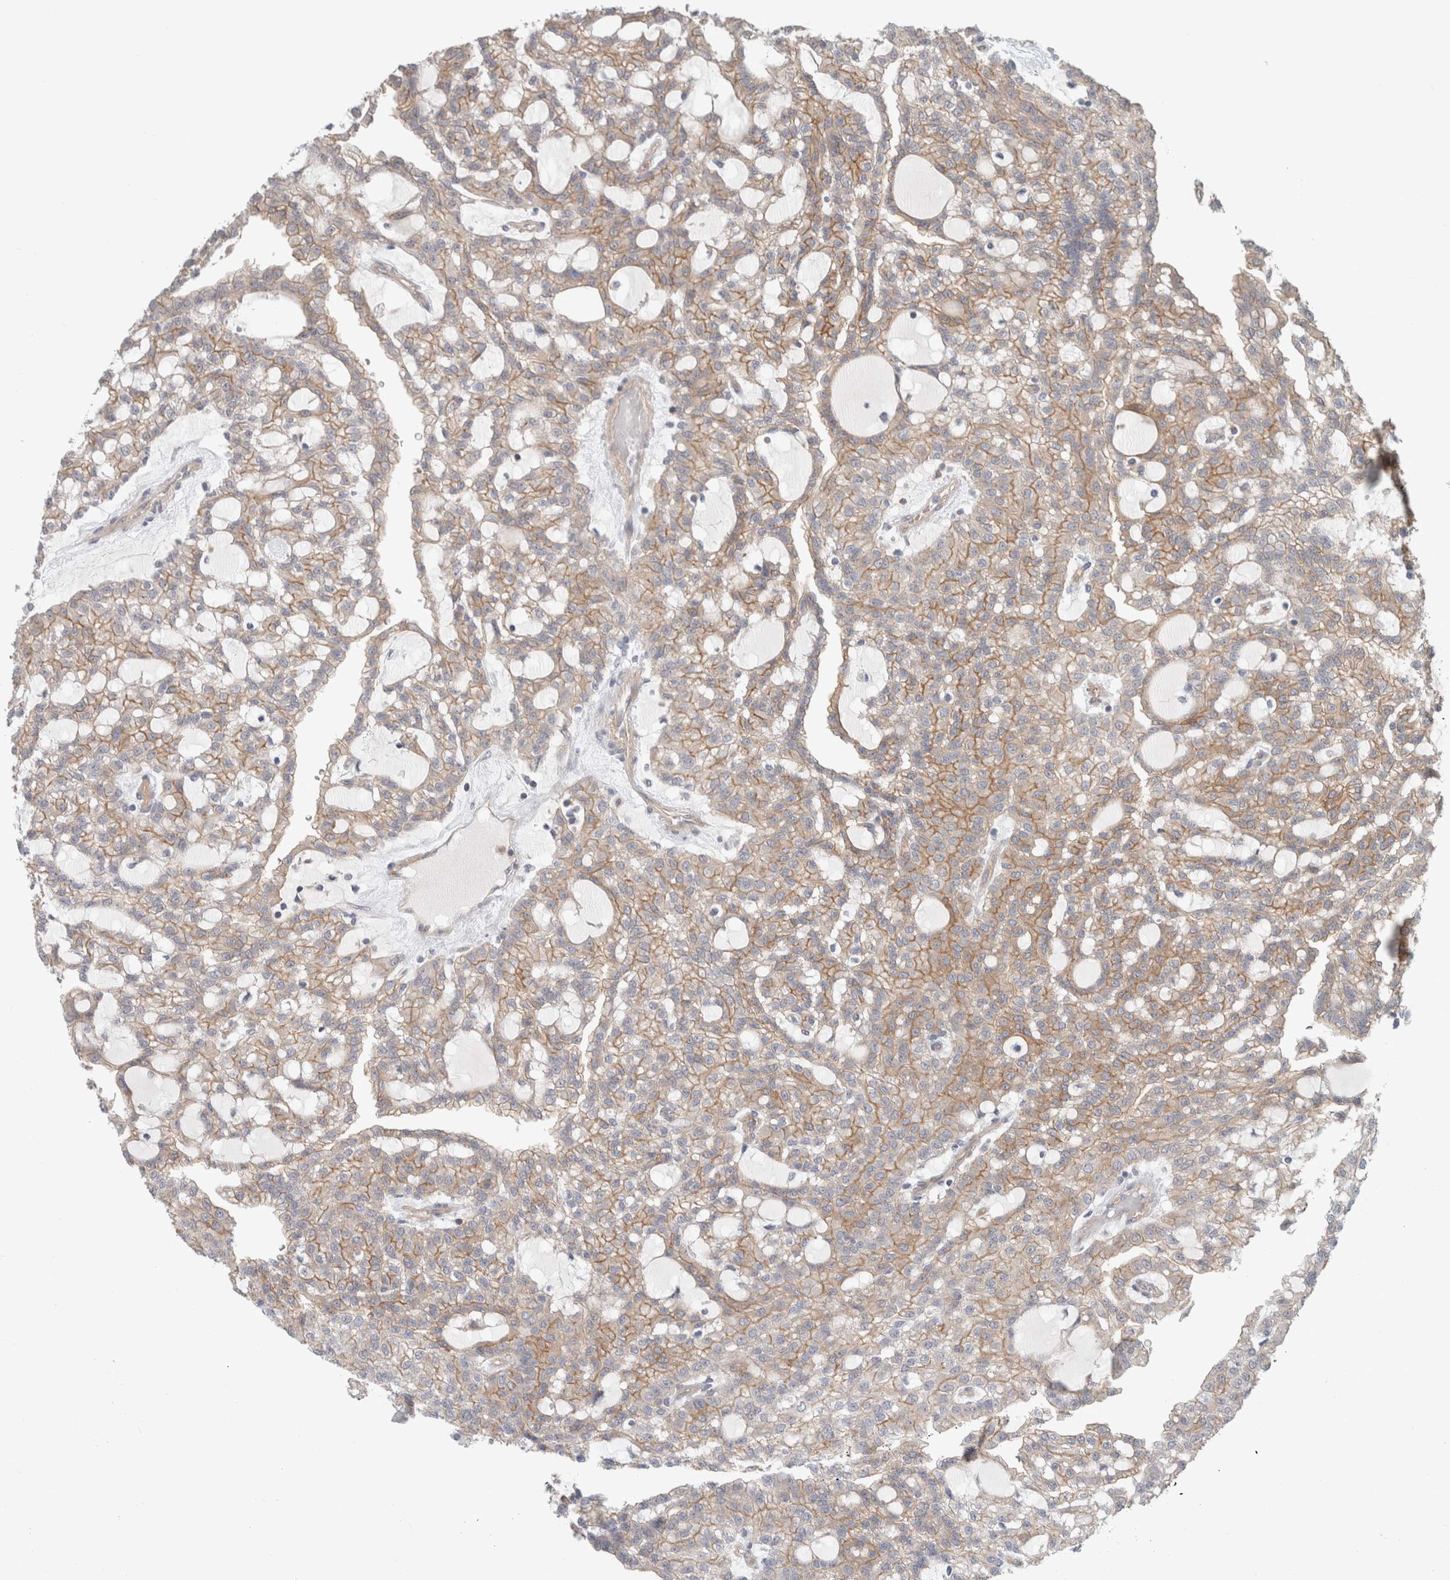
{"staining": {"intensity": "moderate", "quantity": "25%-75%", "location": "cytoplasmic/membranous"}, "tissue": "renal cancer", "cell_type": "Tumor cells", "image_type": "cancer", "snomed": [{"axis": "morphology", "description": "Adenocarcinoma, NOS"}, {"axis": "topography", "description": "Kidney"}], "caption": "Moderate cytoplasmic/membranous protein staining is seen in approximately 25%-75% of tumor cells in adenocarcinoma (renal).", "gene": "RASAL2", "patient": {"sex": "male", "age": 63}}